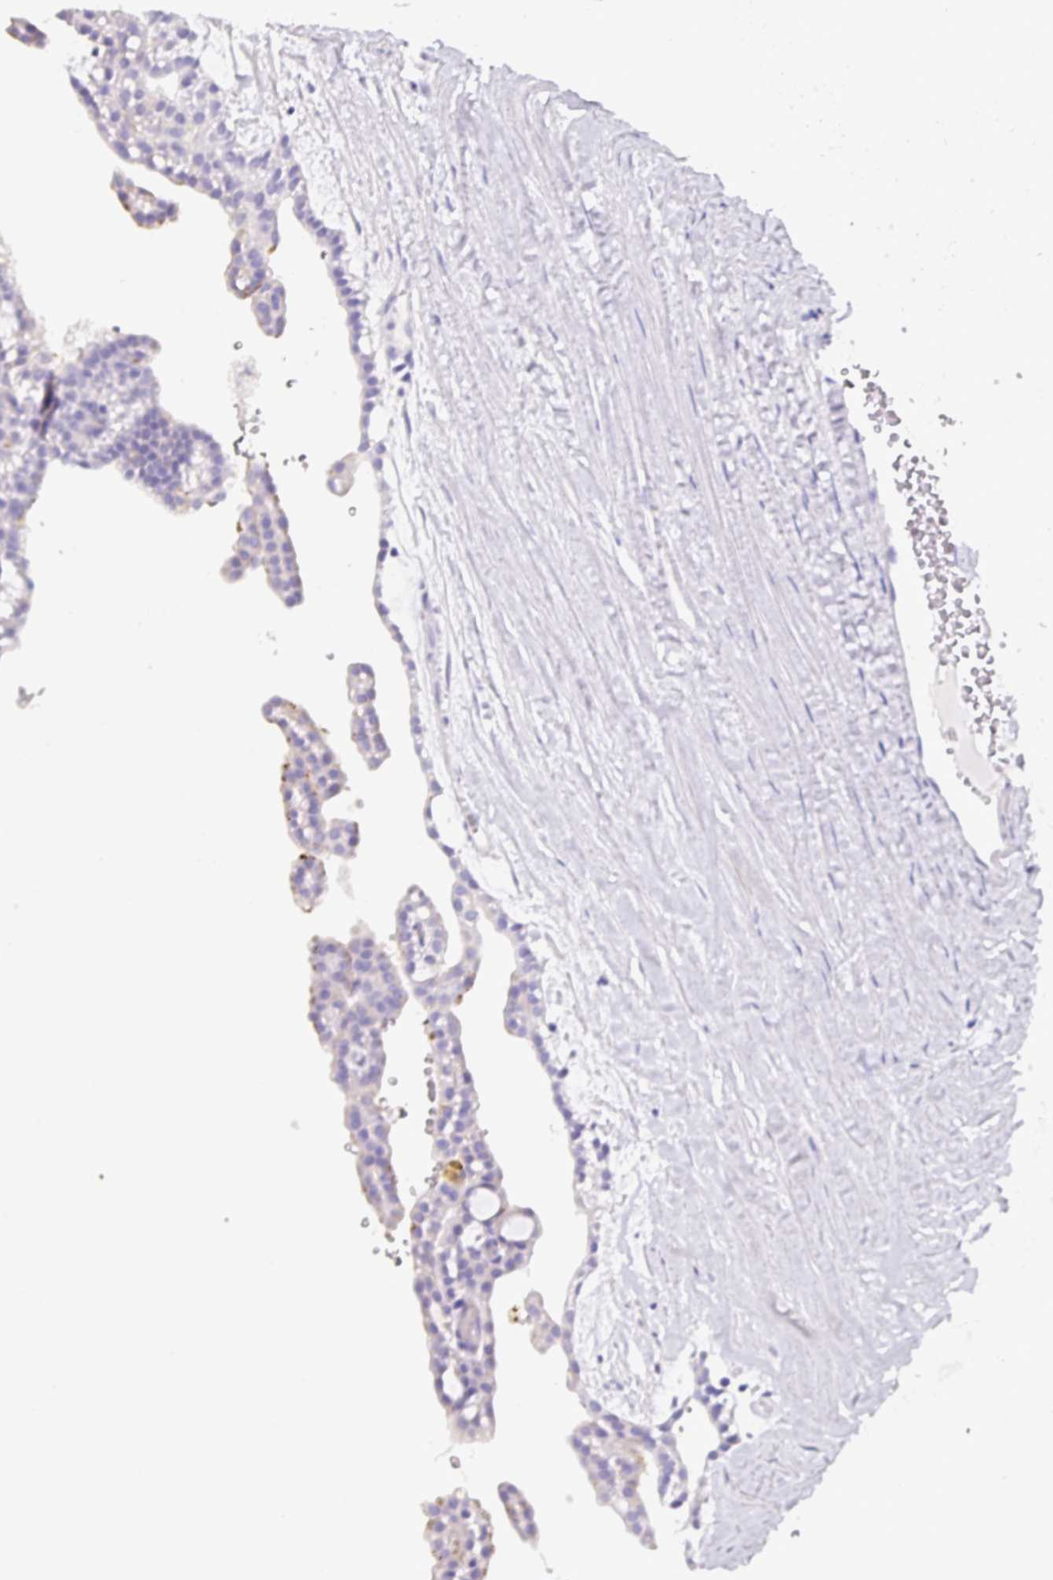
{"staining": {"intensity": "moderate", "quantity": "<25%", "location": "cytoplasmic/membranous"}, "tissue": "renal cancer", "cell_type": "Tumor cells", "image_type": "cancer", "snomed": [{"axis": "morphology", "description": "Adenocarcinoma, NOS"}, {"axis": "topography", "description": "Kidney"}], "caption": "Protein staining demonstrates moderate cytoplasmic/membranous expression in about <25% of tumor cells in adenocarcinoma (renal).", "gene": "NAPSA", "patient": {"sex": "male", "age": 63}}